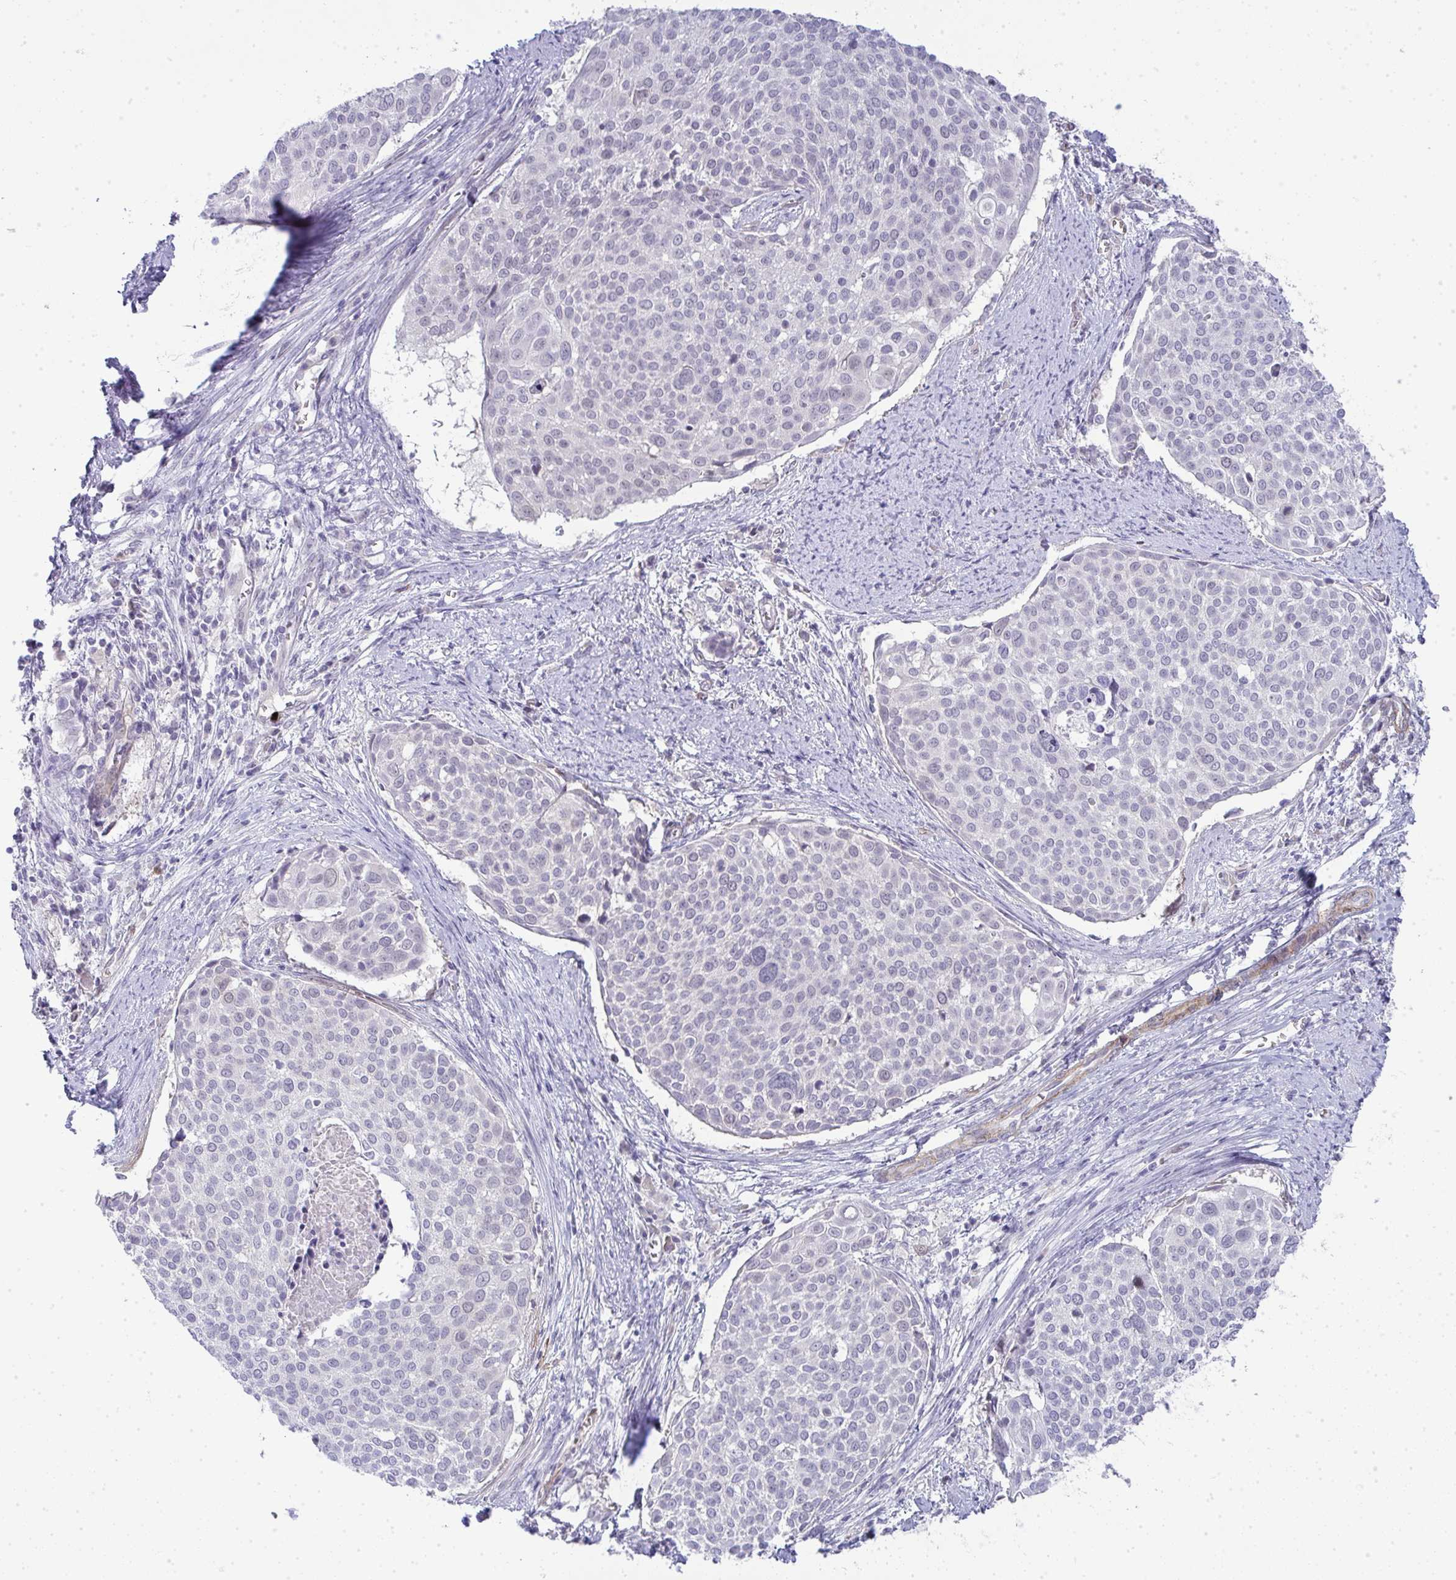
{"staining": {"intensity": "negative", "quantity": "none", "location": "none"}, "tissue": "cervical cancer", "cell_type": "Tumor cells", "image_type": "cancer", "snomed": [{"axis": "morphology", "description": "Squamous cell carcinoma, NOS"}, {"axis": "topography", "description": "Cervix"}], "caption": "Immunohistochemistry image of squamous cell carcinoma (cervical) stained for a protein (brown), which reveals no expression in tumor cells. (DAB (3,3'-diaminobenzidine) immunohistochemistry (IHC), high magnification).", "gene": "UBE2S", "patient": {"sex": "female", "age": 39}}